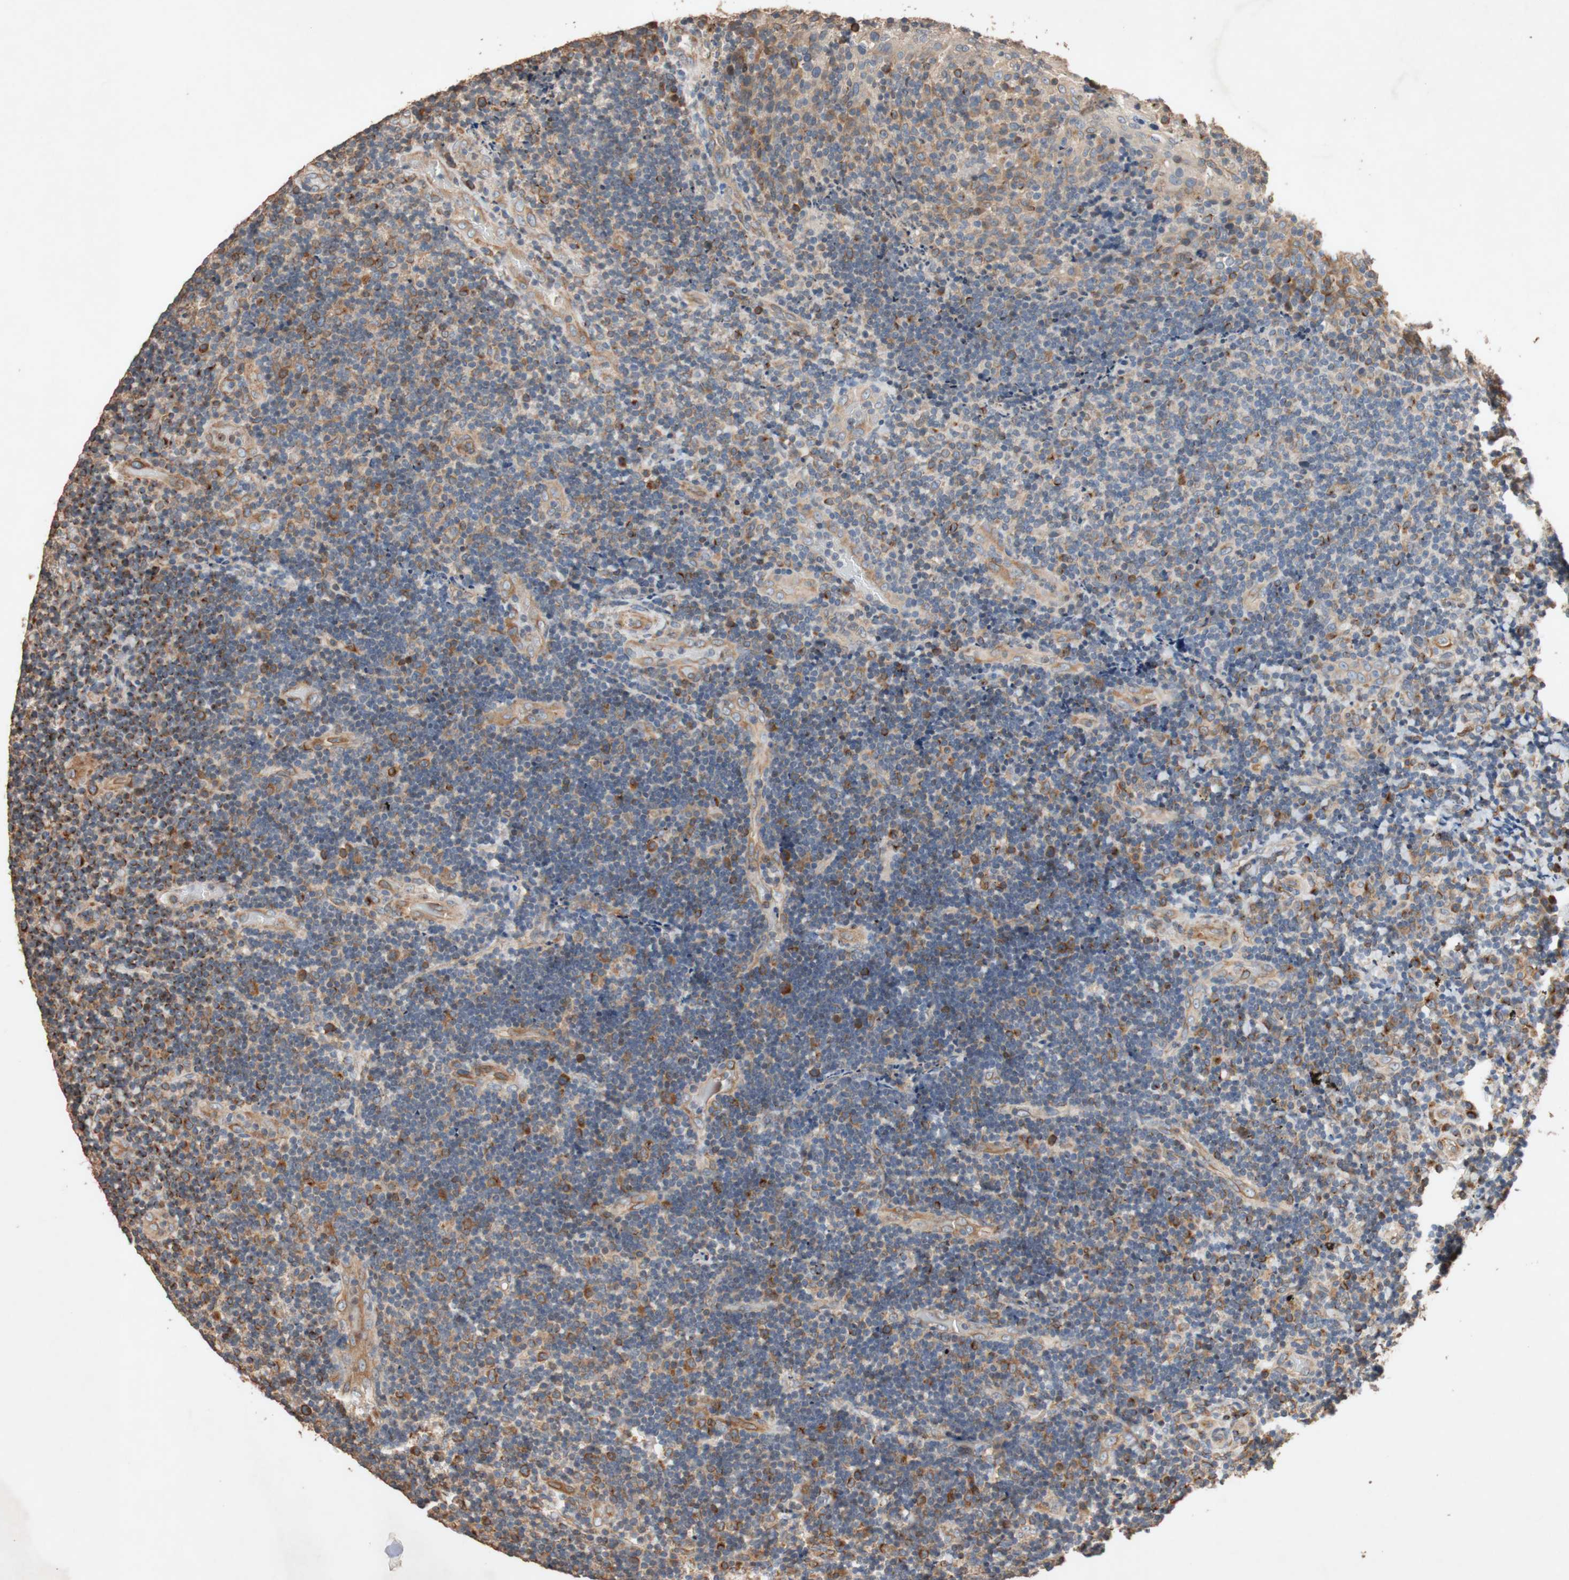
{"staining": {"intensity": "weak", "quantity": "<25%", "location": "cytoplasmic/membranous"}, "tissue": "lymphoma", "cell_type": "Tumor cells", "image_type": "cancer", "snomed": [{"axis": "morphology", "description": "Malignant lymphoma, non-Hodgkin's type, High grade"}, {"axis": "topography", "description": "Tonsil"}], "caption": "Tumor cells are negative for brown protein staining in lymphoma.", "gene": "TUBB", "patient": {"sex": "female", "age": 36}}